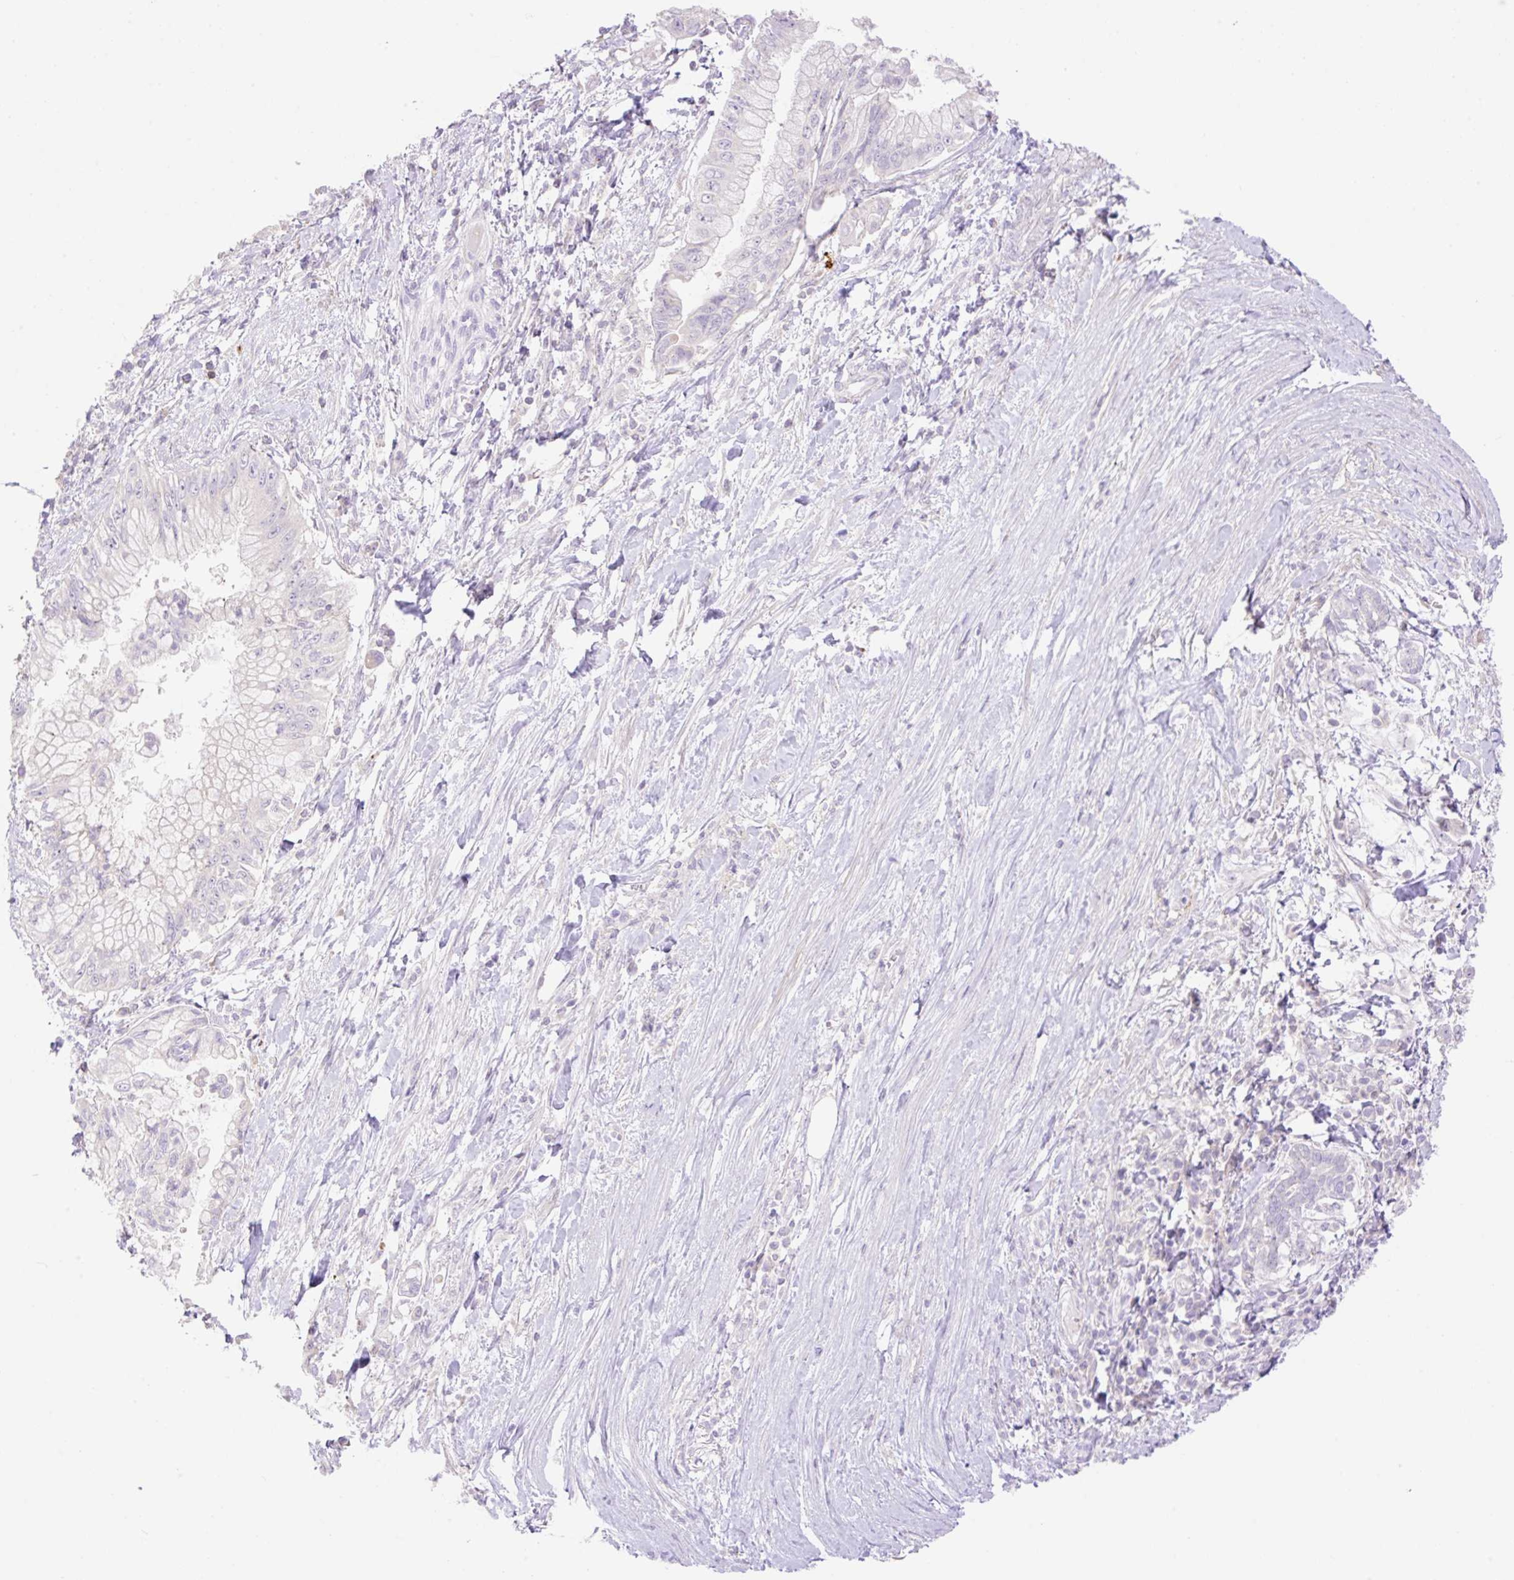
{"staining": {"intensity": "negative", "quantity": "none", "location": "none"}, "tissue": "pancreatic cancer", "cell_type": "Tumor cells", "image_type": "cancer", "snomed": [{"axis": "morphology", "description": "Adenocarcinoma, NOS"}, {"axis": "topography", "description": "Pancreas"}], "caption": "Protein analysis of pancreatic cancer shows no significant positivity in tumor cells. The staining is performed using DAB (3,3'-diaminobenzidine) brown chromogen with nuclei counter-stained in using hematoxylin.", "gene": "VPS25", "patient": {"sex": "male", "age": 48}}